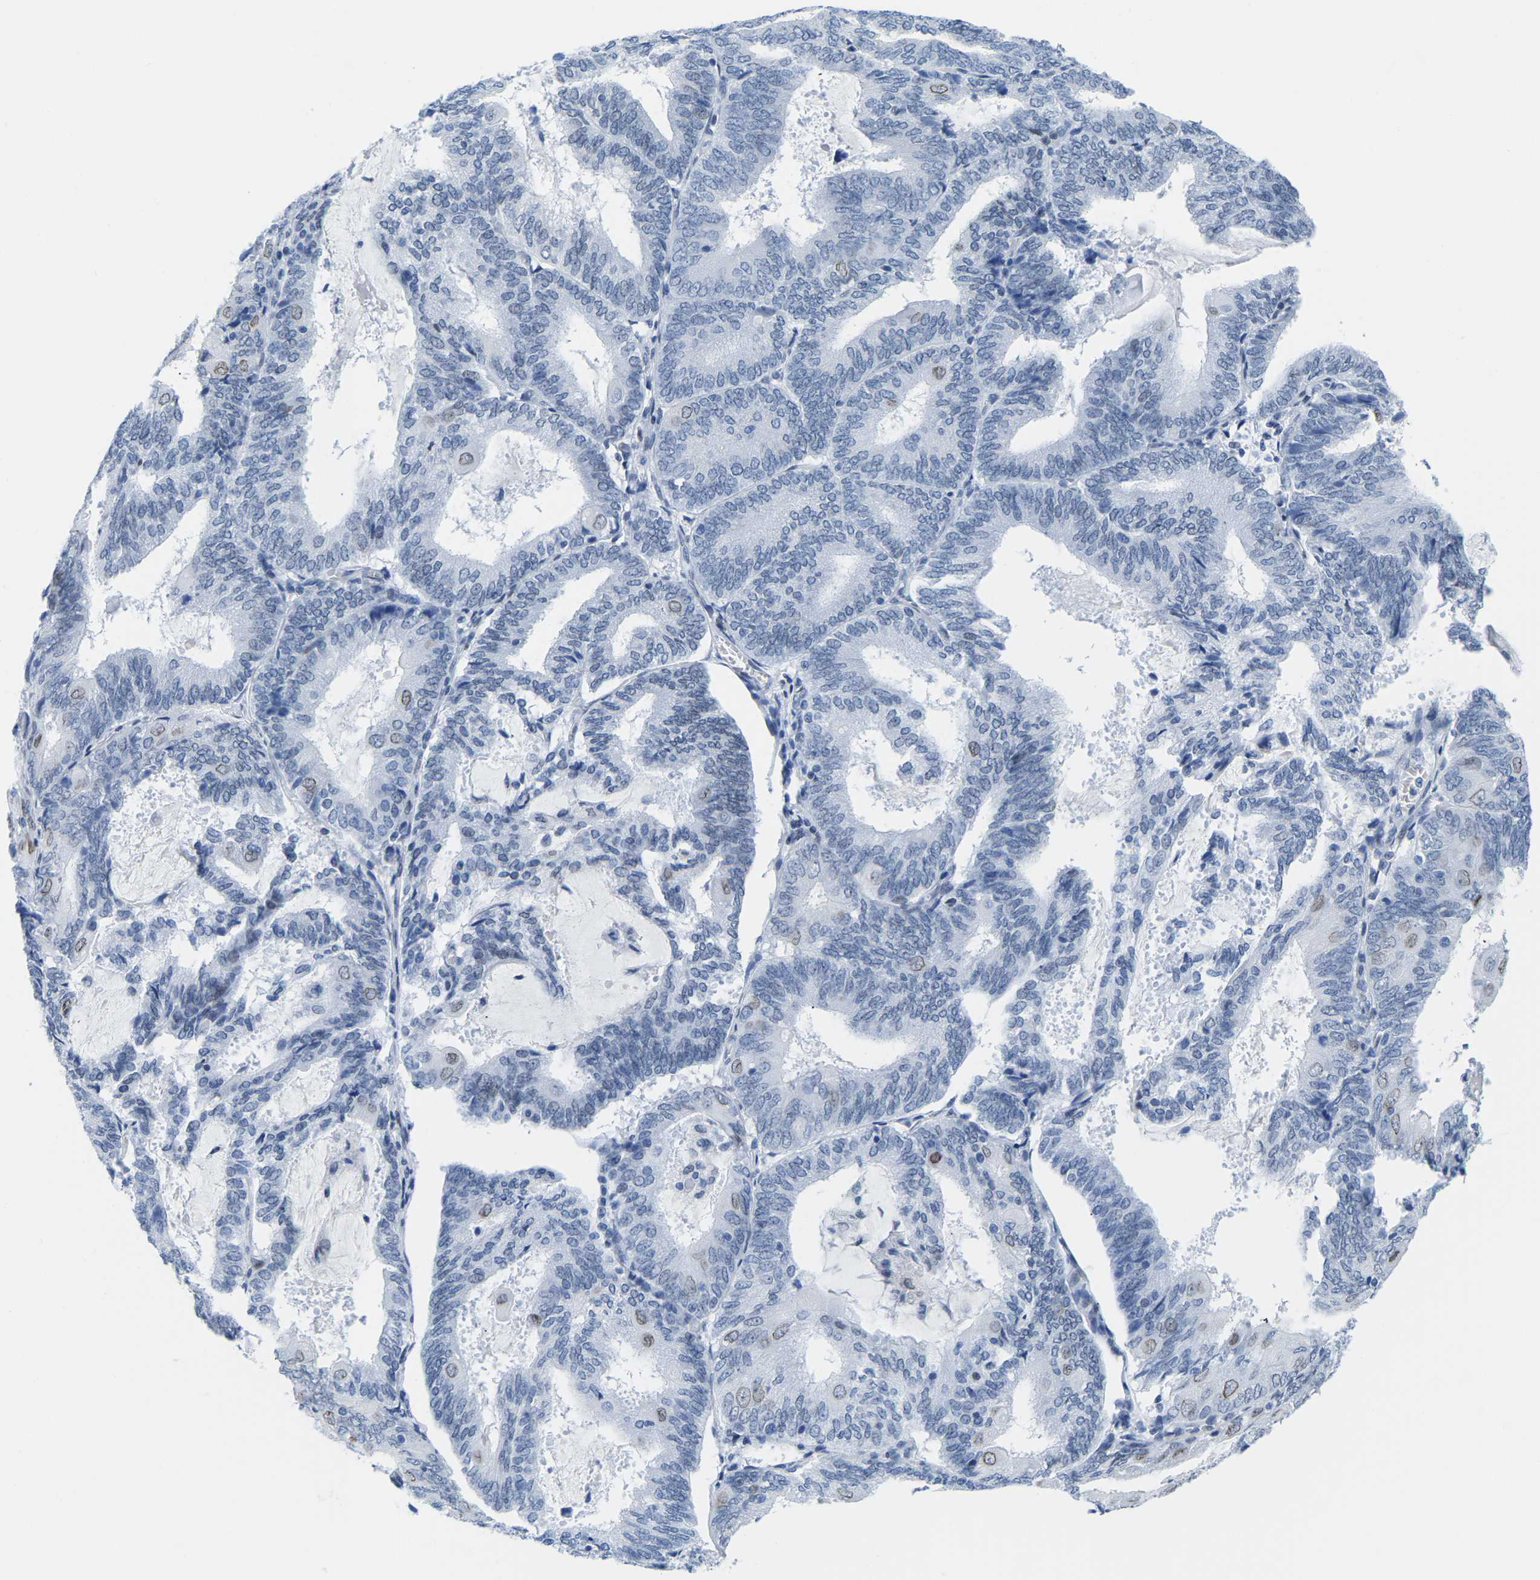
{"staining": {"intensity": "weak", "quantity": "<25%", "location": "cytoplasmic/membranous,nuclear"}, "tissue": "endometrial cancer", "cell_type": "Tumor cells", "image_type": "cancer", "snomed": [{"axis": "morphology", "description": "Adenocarcinoma, NOS"}, {"axis": "topography", "description": "Endometrium"}], "caption": "Histopathology image shows no protein positivity in tumor cells of endometrial cancer (adenocarcinoma) tissue.", "gene": "UPK3A", "patient": {"sex": "female", "age": 81}}